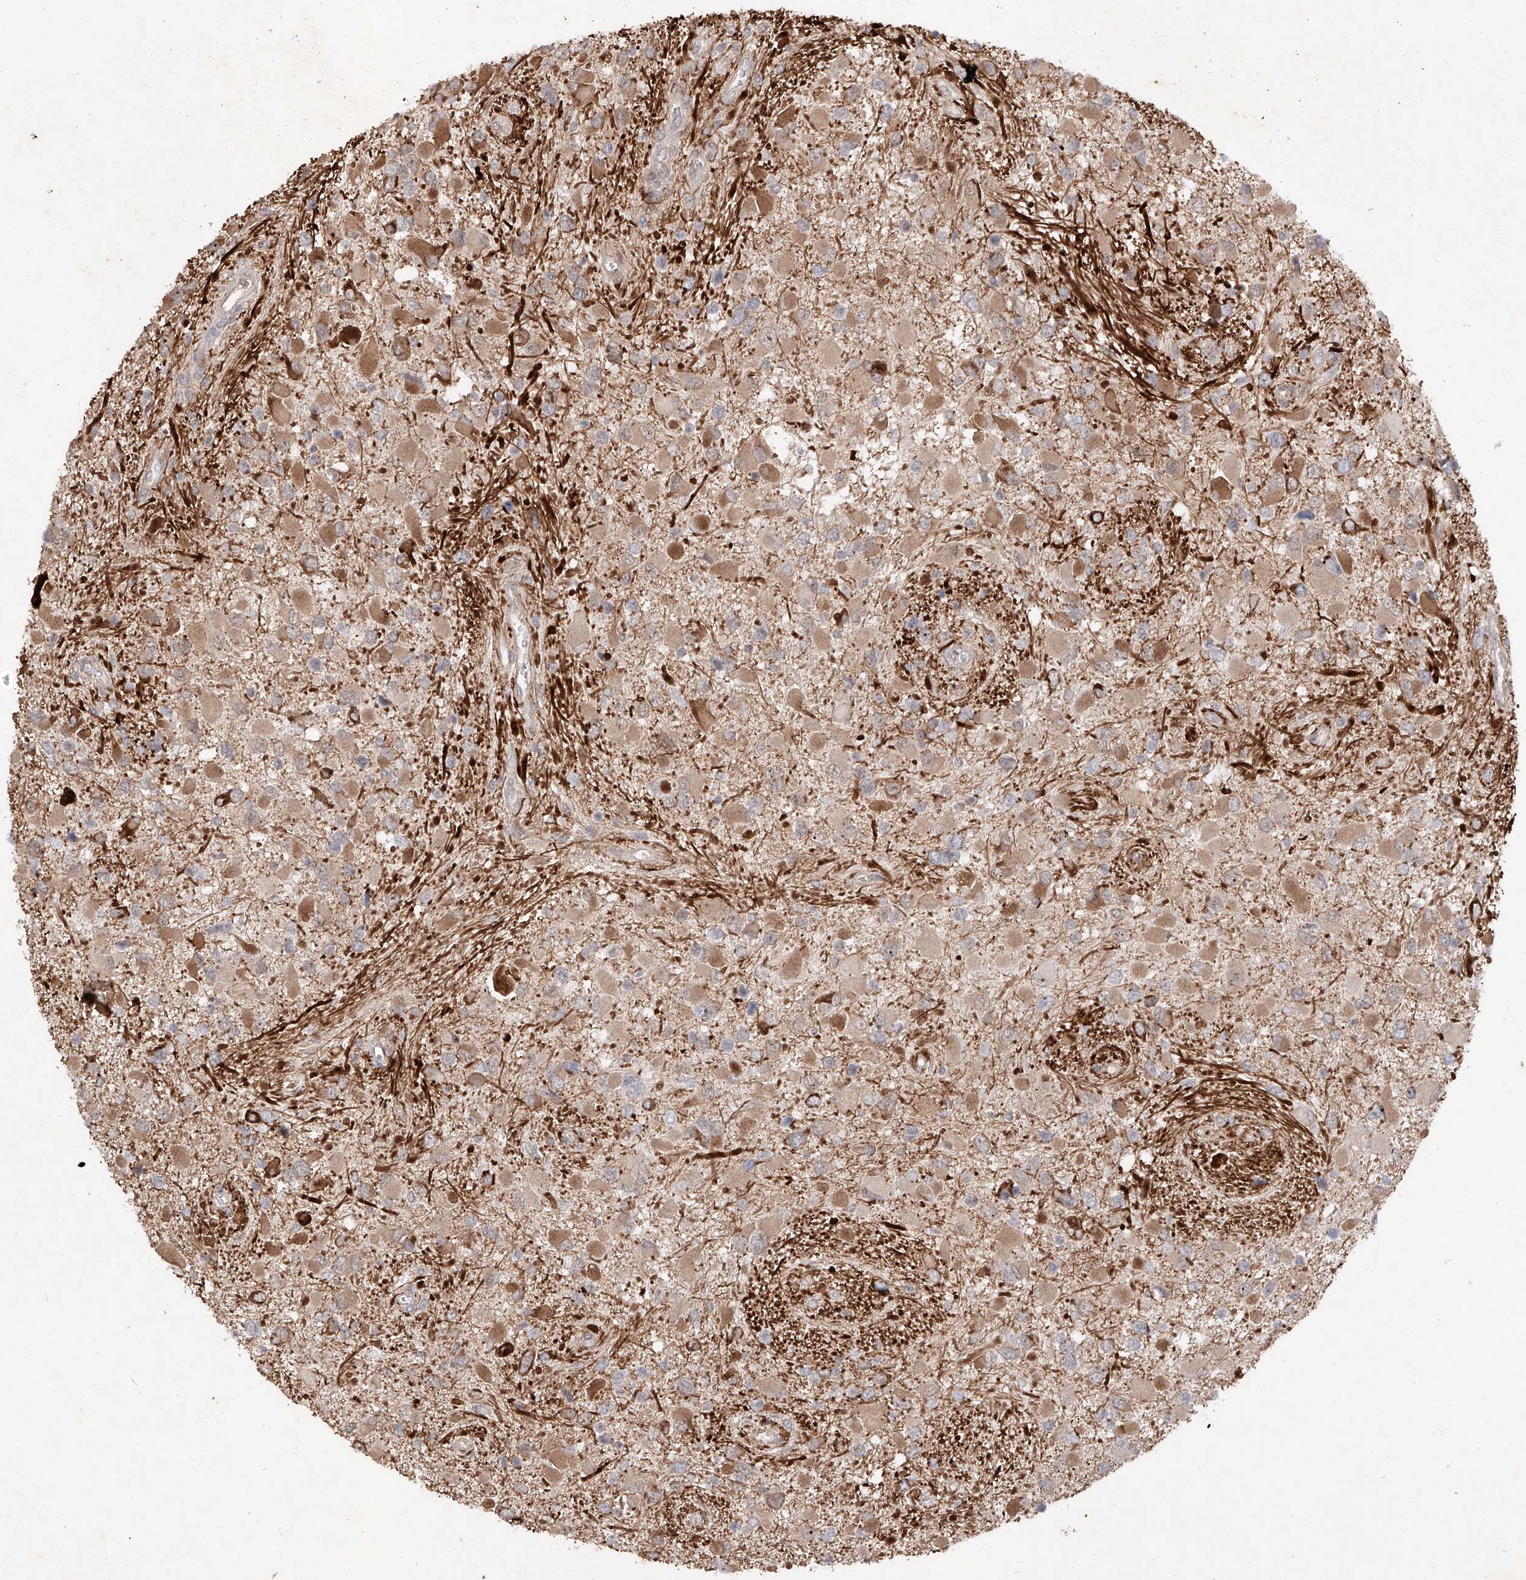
{"staining": {"intensity": "moderate", "quantity": "<25%", "location": "cytoplasmic/membranous"}, "tissue": "glioma", "cell_type": "Tumor cells", "image_type": "cancer", "snomed": [{"axis": "morphology", "description": "Glioma, malignant, High grade"}, {"axis": "topography", "description": "Brain"}], "caption": "Glioma tissue exhibits moderate cytoplasmic/membranous positivity in about <25% of tumor cells, visualized by immunohistochemistry.", "gene": "FAM135A", "patient": {"sex": "male", "age": 53}}